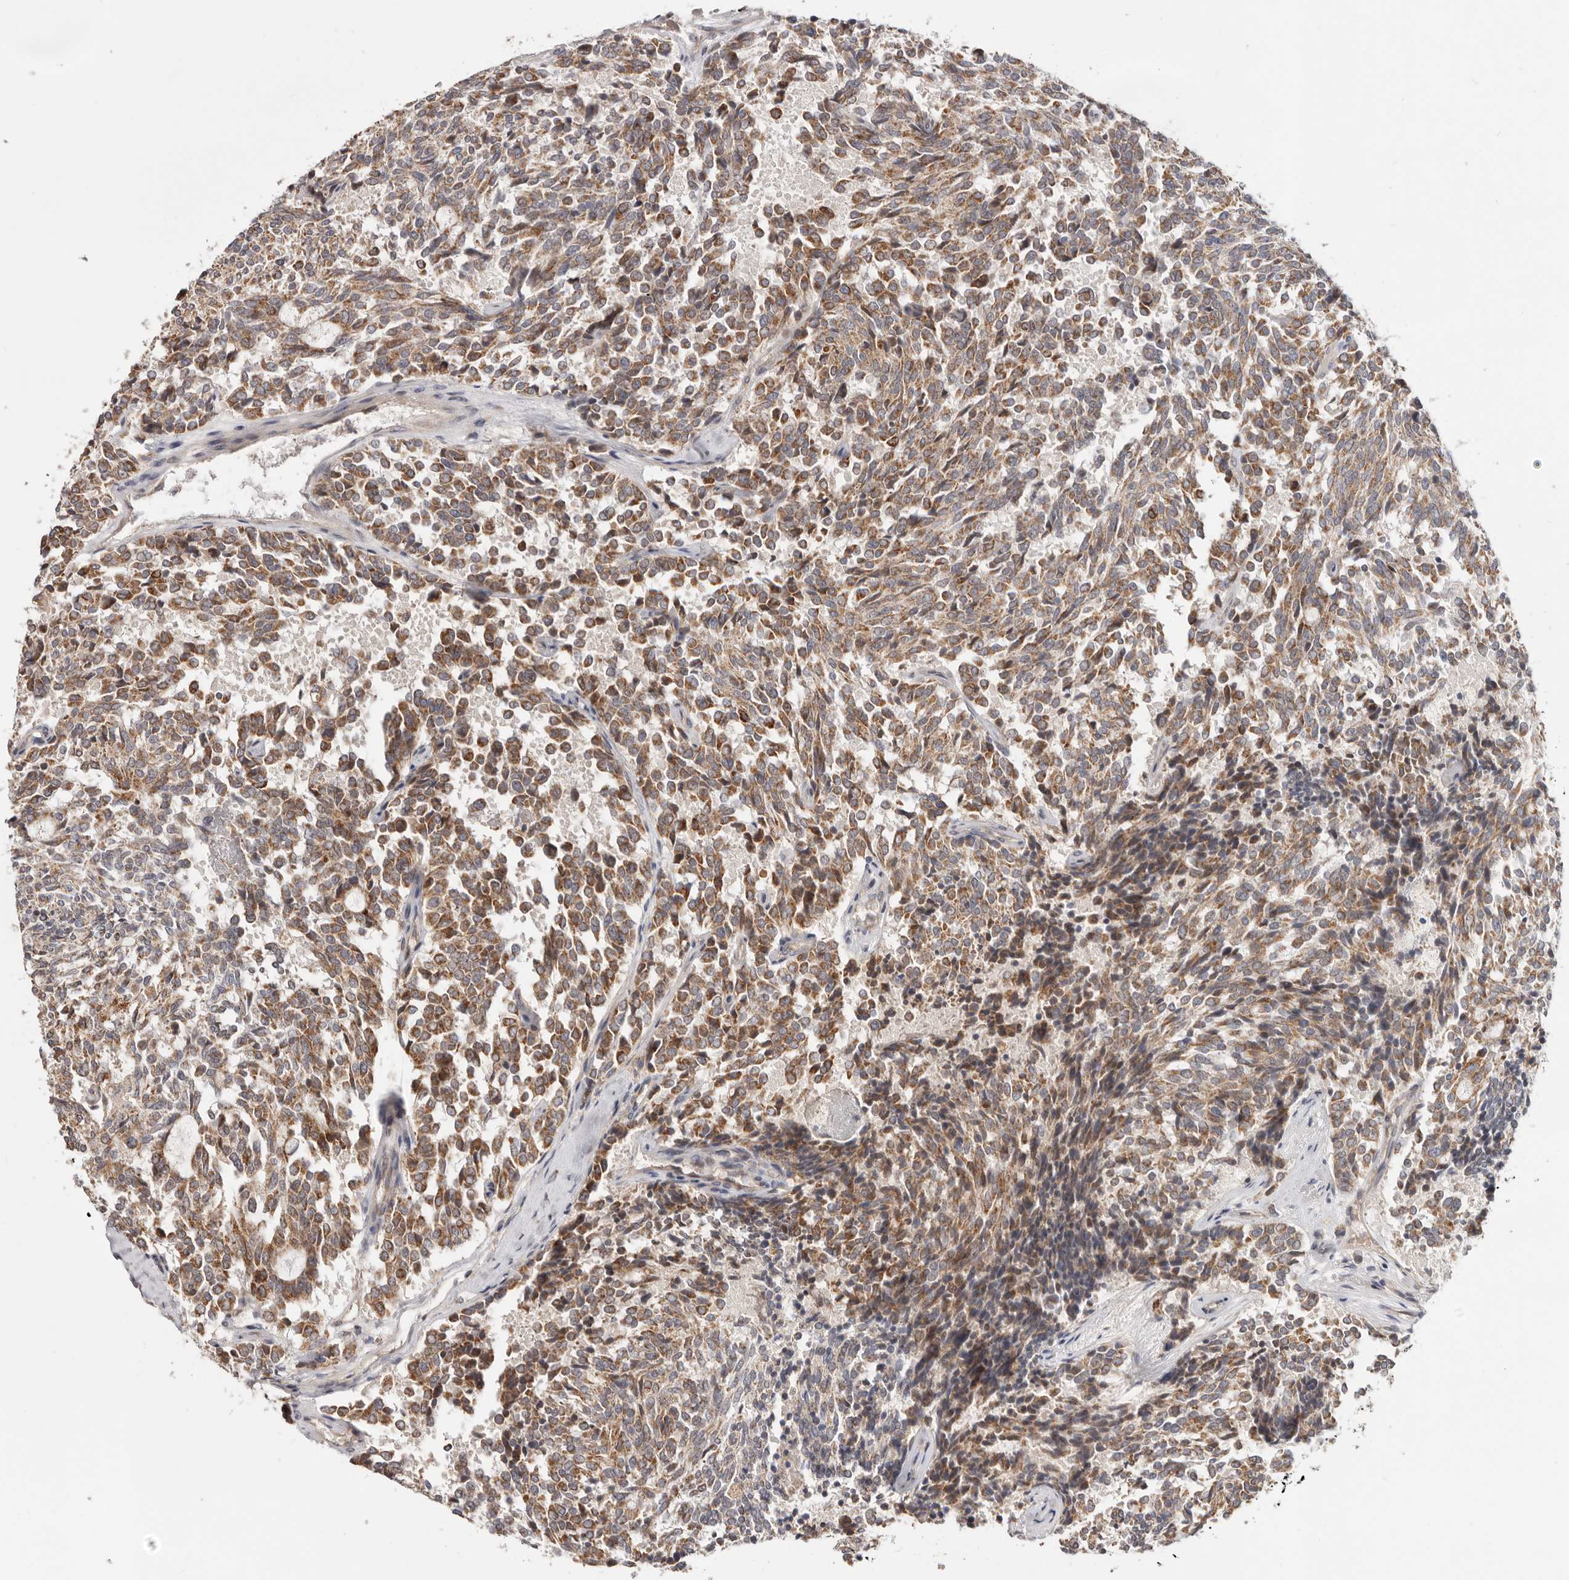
{"staining": {"intensity": "moderate", "quantity": ">75%", "location": "cytoplasmic/membranous"}, "tissue": "carcinoid", "cell_type": "Tumor cells", "image_type": "cancer", "snomed": [{"axis": "morphology", "description": "Carcinoid, malignant, NOS"}, {"axis": "topography", "description": "Pancreas"}], "caption": "Carcinoid was stained to show a protein in brown. There is medium levels of moderate cytoplasmic/membranous staining in approximately >75% of tumor cells.", "gene": "LRP6", "patient": {"sex": "female", "age": 54}}